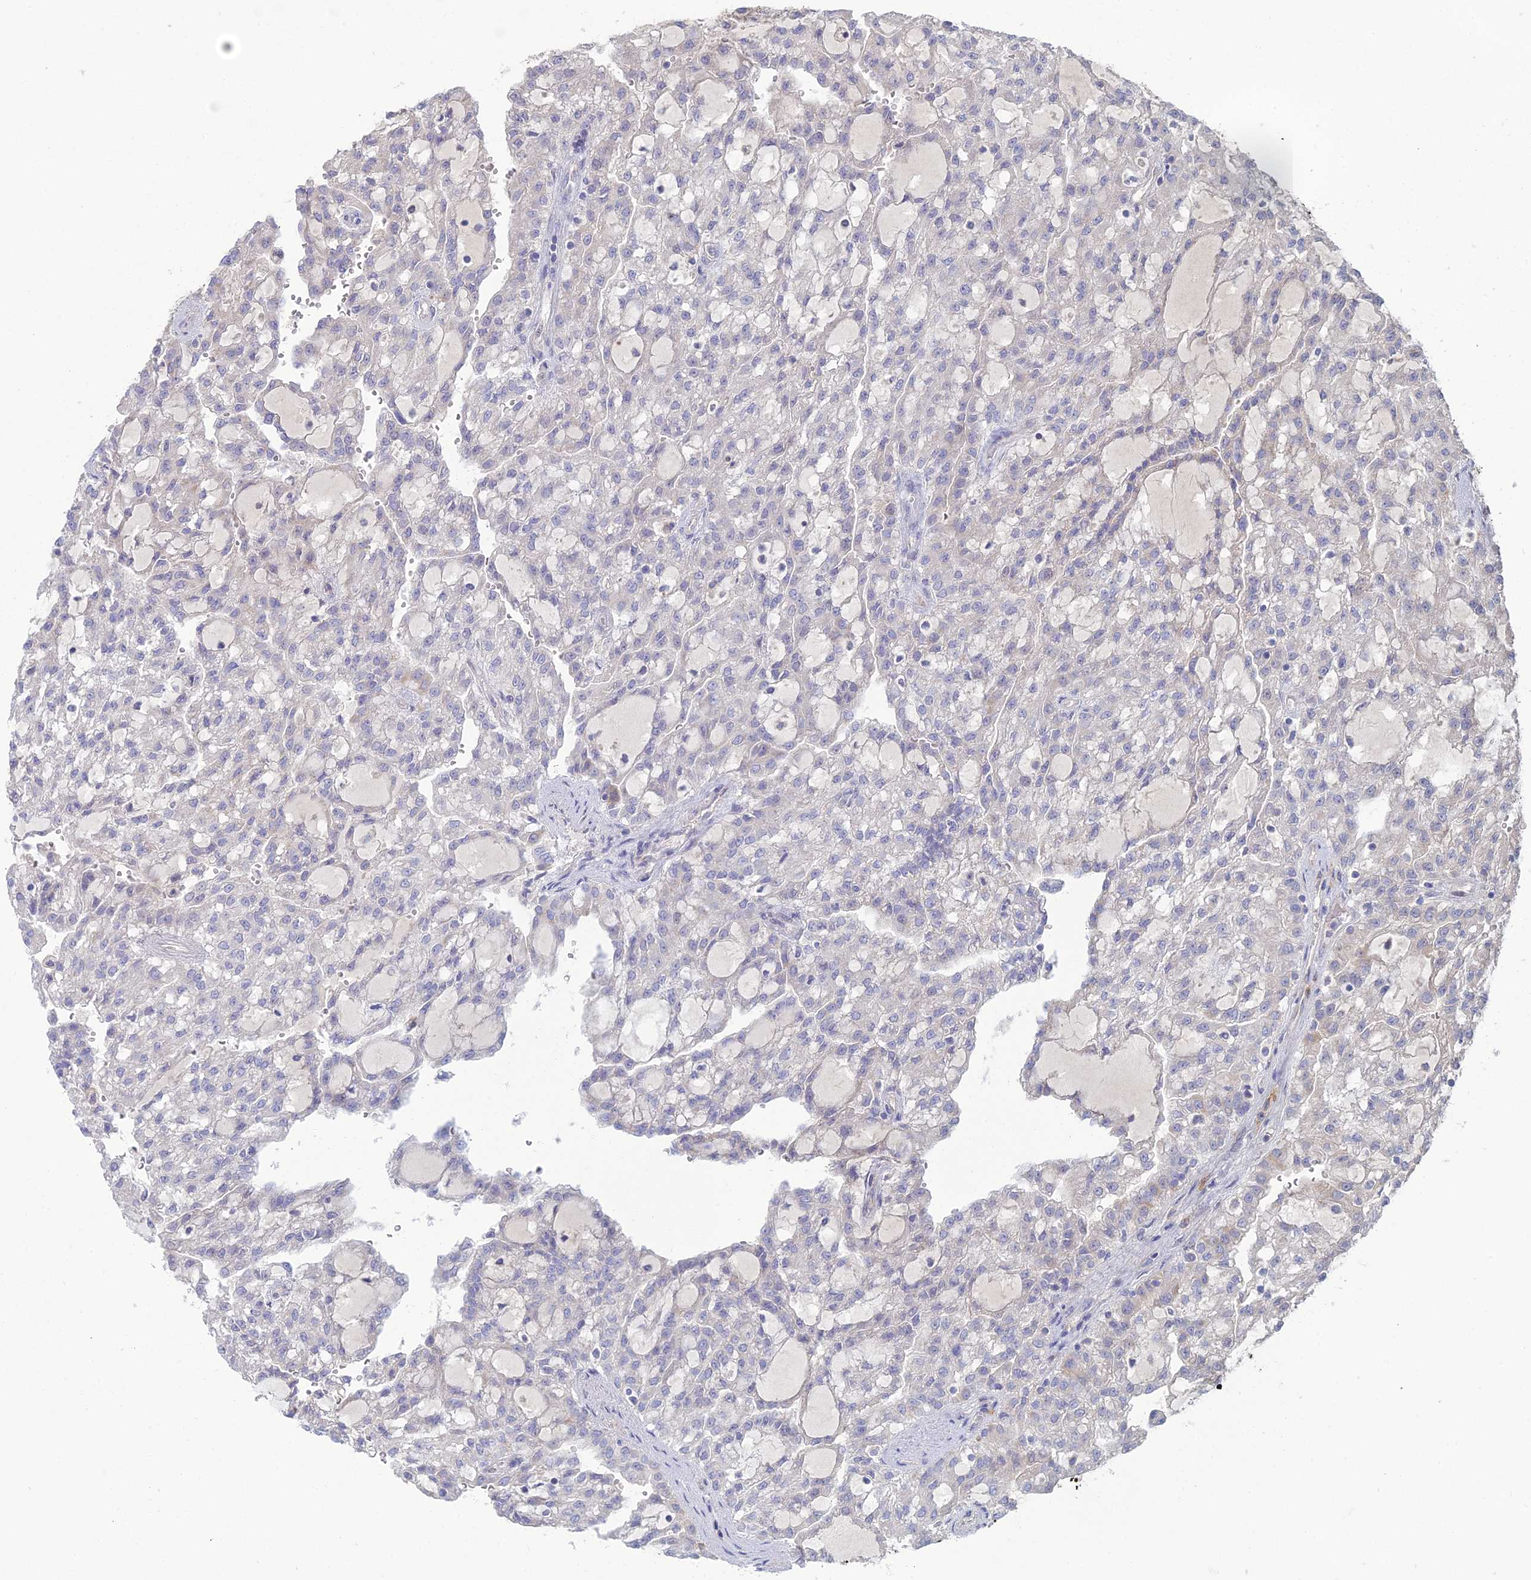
{"staining": {"intensity": "negative", "quantity": "none", "location": "none"}, "tissue": "renal cancer", "cell_type": "Tumor cells", "image_type": "cancer", "snomed": [{"axis": "morphology", "description": "Adenocarcinoma, NOS"}, {"axis": "topography", "description": "Kidney"}], "caption": "Immunohistochemistry (IHC) of human adenocarcinoma (renal) displays no expression in tumor cells. Brightfield microscopy of immunohistochemistry stained with DAB (3,3'-diaminobenzidine) (brown) and hematoxylin (blue), captured at high magnification.", "gene": "ARL16", "patient": {"sex": "male", "age": 63}}